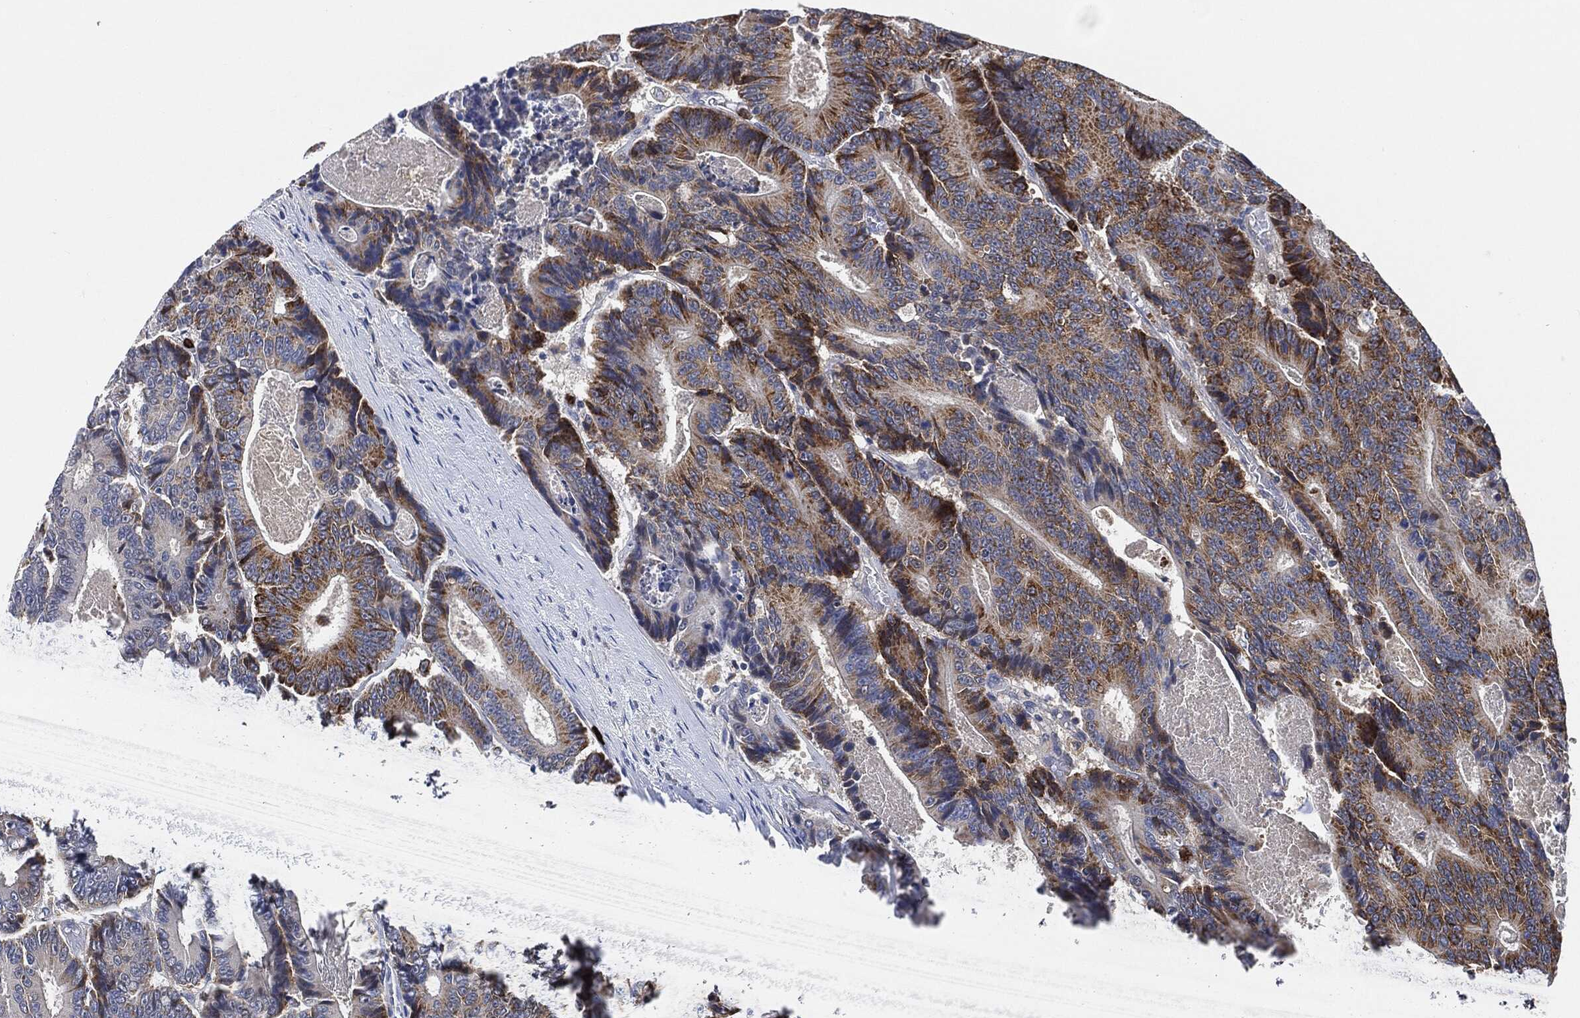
{"staining": {"intensity": "moderate", "quantity": "25%-75%", "location": "cytoplasmic/membranous"}, "tissue": "colorectal cancer", "cell_type": "Tumor cells", "image_type": "cancer", "snomed": [{"axis": "morphology", "description": "Adenocarcinoma, NOS"}, {"axis": "topography", "description": "Colon"}], "caption": "This is an image of immunohistochemistry staining of colorectal cancer (adenocarcinoma), which shows moderate staining in the cytoplasmic/membranous of tumor cells.", "gene": "VSIG4", "patient": {"sex": "male", "age": 83}}